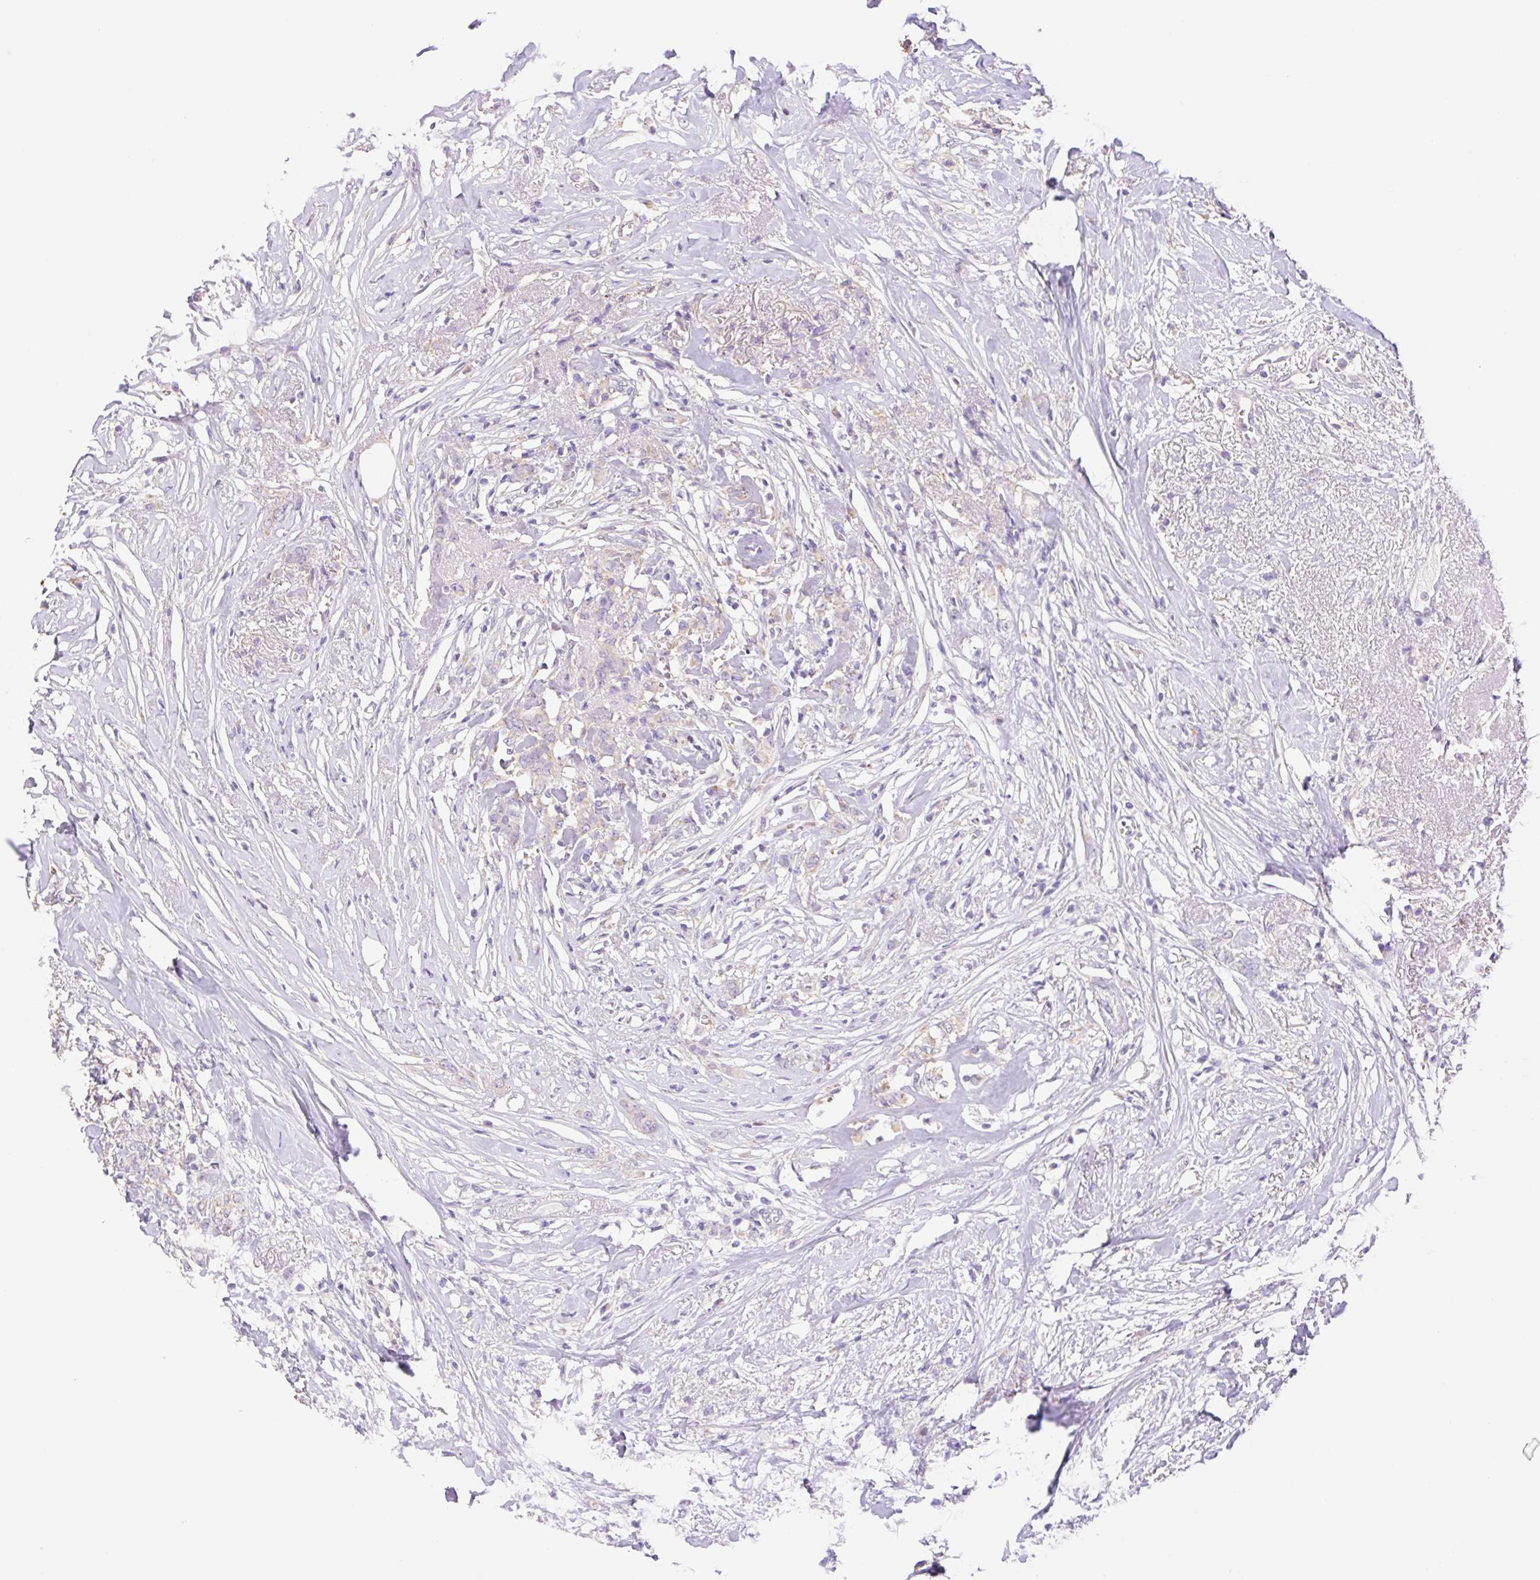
{"staining": {"intensity": "negative", "quantity": "none", "location": "none"}, "tissue": "breast cancer", "cell_type": "Tumor cells", "image_type": "cancer", "snomed": [{"axis": "morphology", "description": "Lobular carcinoma"}, {"axis": "topography", "description": "Breast"}], "caption": "Breast cancer was stained to show a protein in brown. There is no significant positivity in tumor cells.", "gene": "COPZ2", "patient": {"sex": "female", "age": 91}}